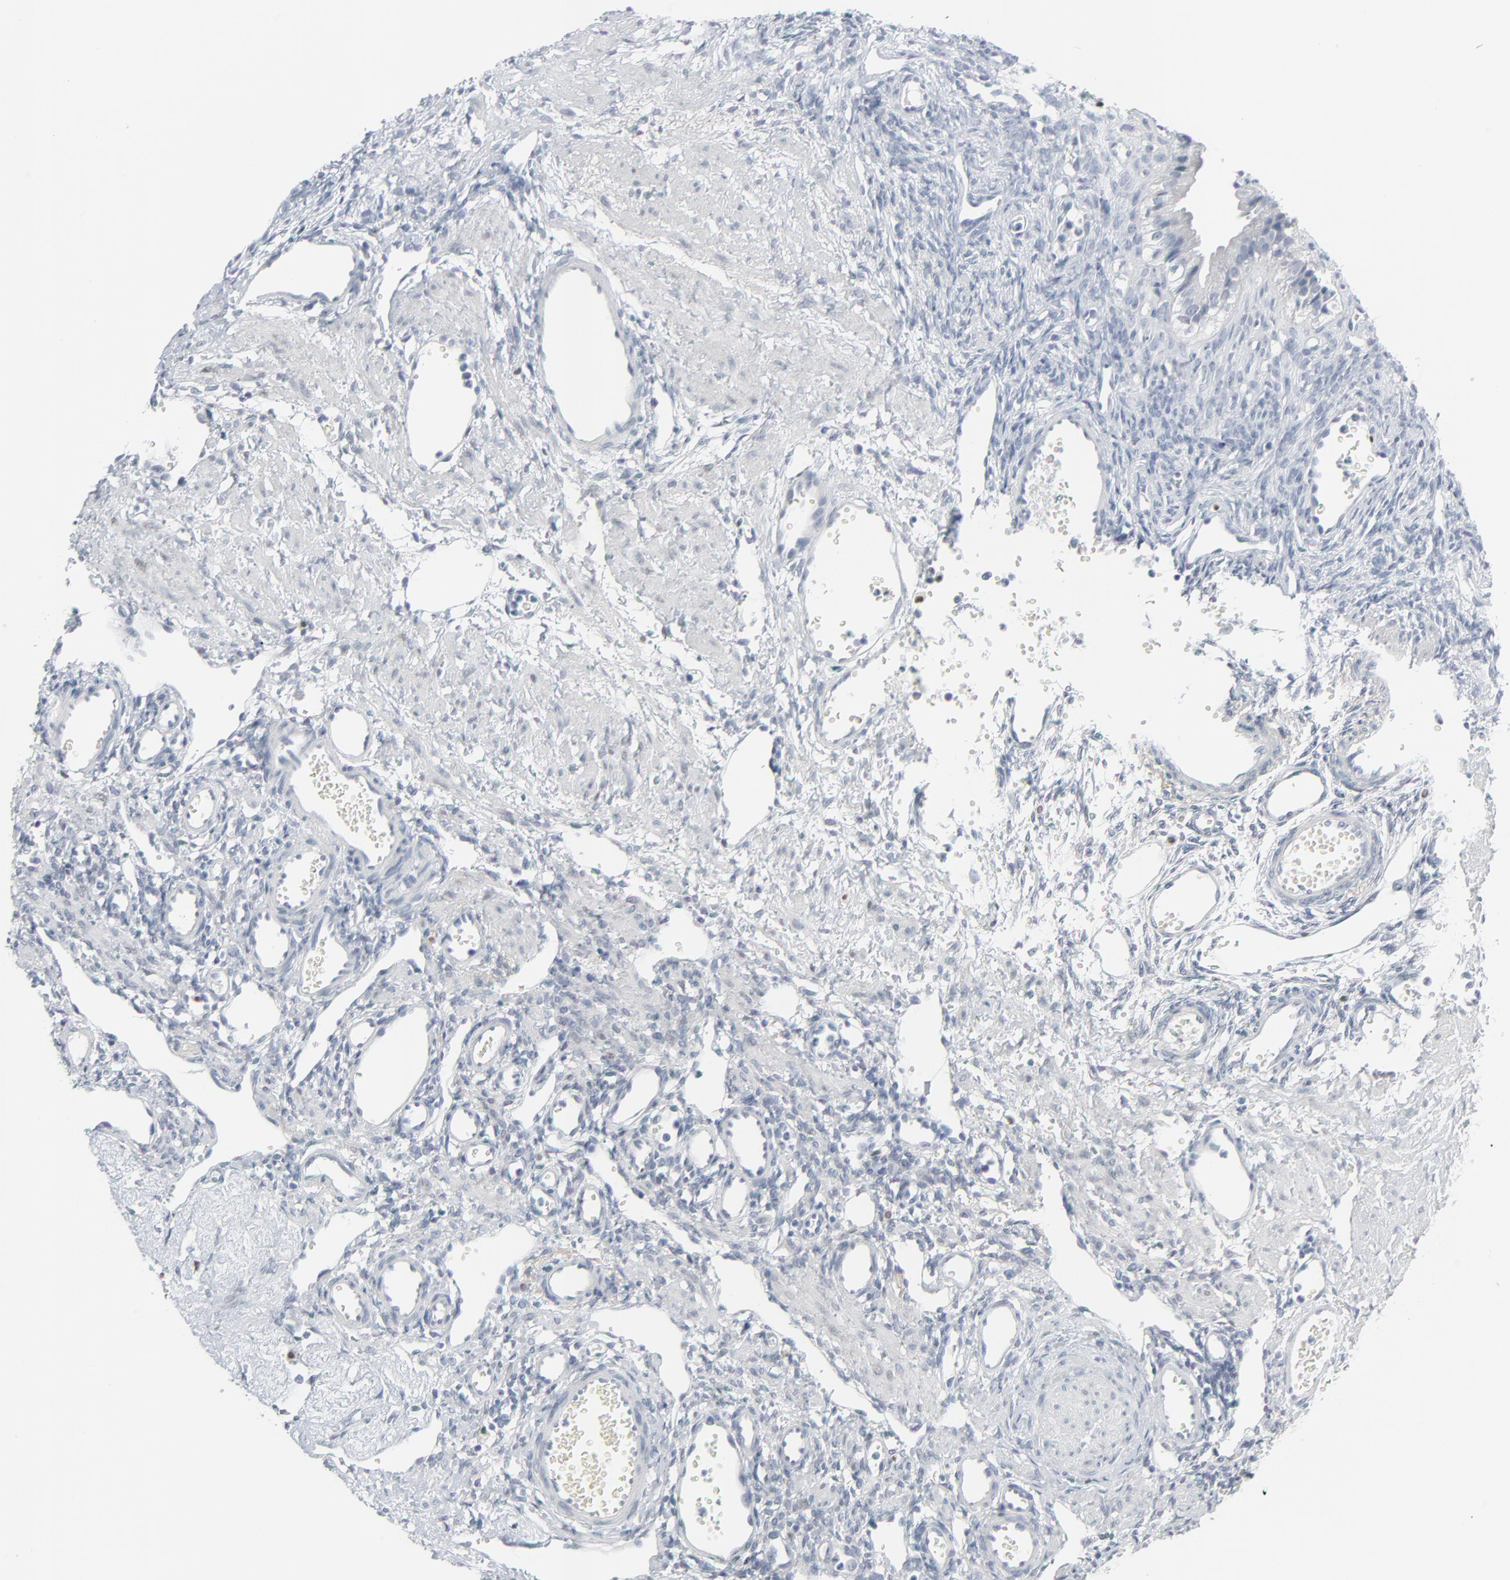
{"staining": {"intensity": "negative", "quantity": "none", "location": "none"}, "tissue": "ovary", "cell_type": "Follicle cells", "image_type": "normal", "snomed": [{"axis": "morphology", "description": "Normal tissue, NOS"}, {"axis": "topography", "description": "Ovary"}], "caption": "A micrograph of human ovary is negative for staining in follicle cells.", "gene": "MITF", "patient": {"sex": "female", "age": 39}}